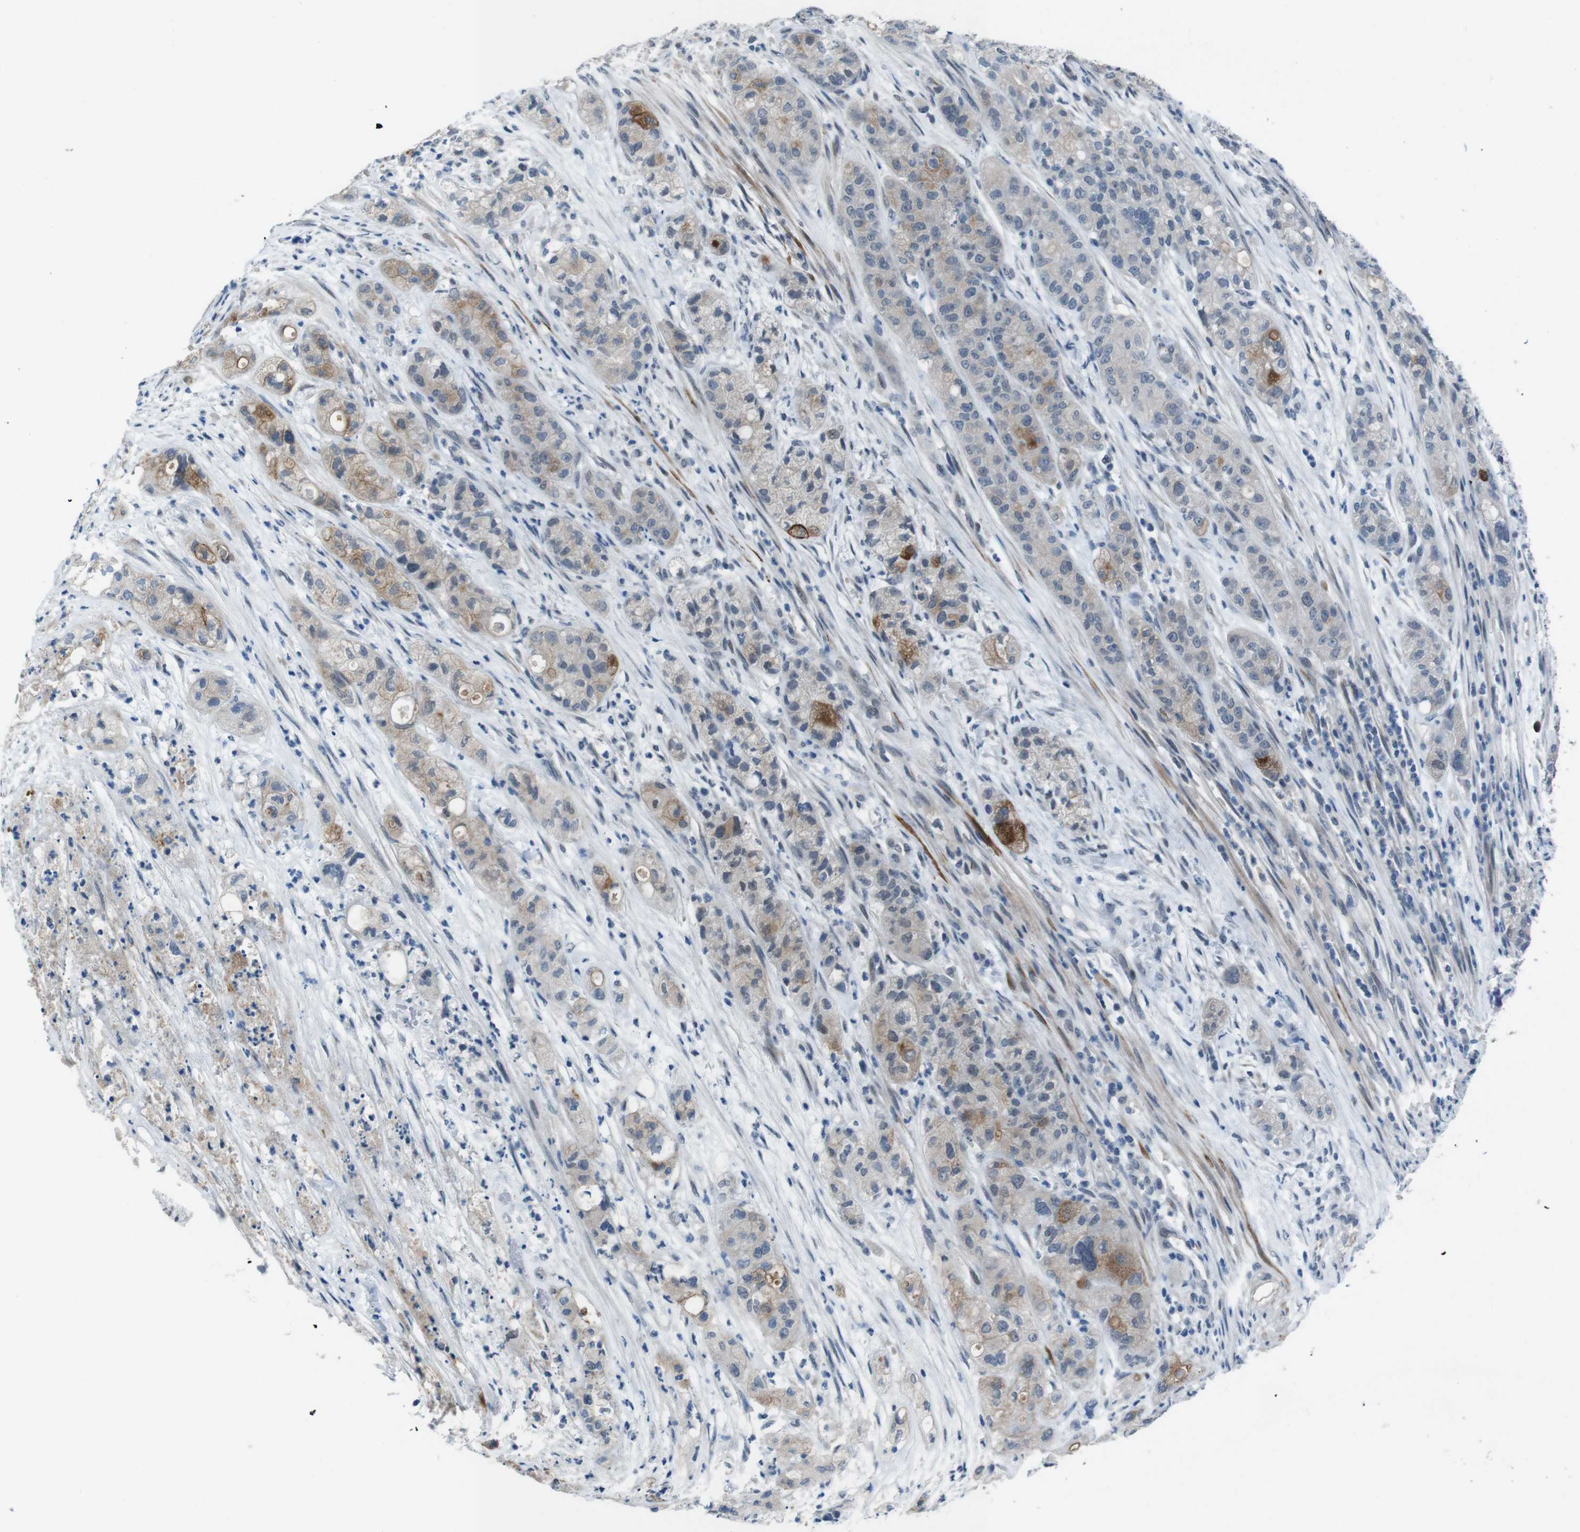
{"staining": {"intensity": "moderate", "quantity": "<25%", "location": "cytoplasmic/membranous"}, "tissue": "pancreatic cancer", "cell_type": "Tumor cells", "image_type": "cancer", "snomed": [{"axis": "morphology", "description": "Adenocarcinoma, NOS"}, {"axis": "topography", "description": "Pancreas"}], "caption": "DAB (3,3'-diaminobenzidine) immunohistochemical staining of adenocarcinoma (pancreatic) demonstrates moderate cytoplasmic/membranous protein staining in about <25% of tumor cells. The protein is stained brown, and the nuclei are stained in blue (DAB IHC with brightfield microscopy, high magnification).", "gene": "CDHR2", "patient": {"sex": "female", "age": 78}}